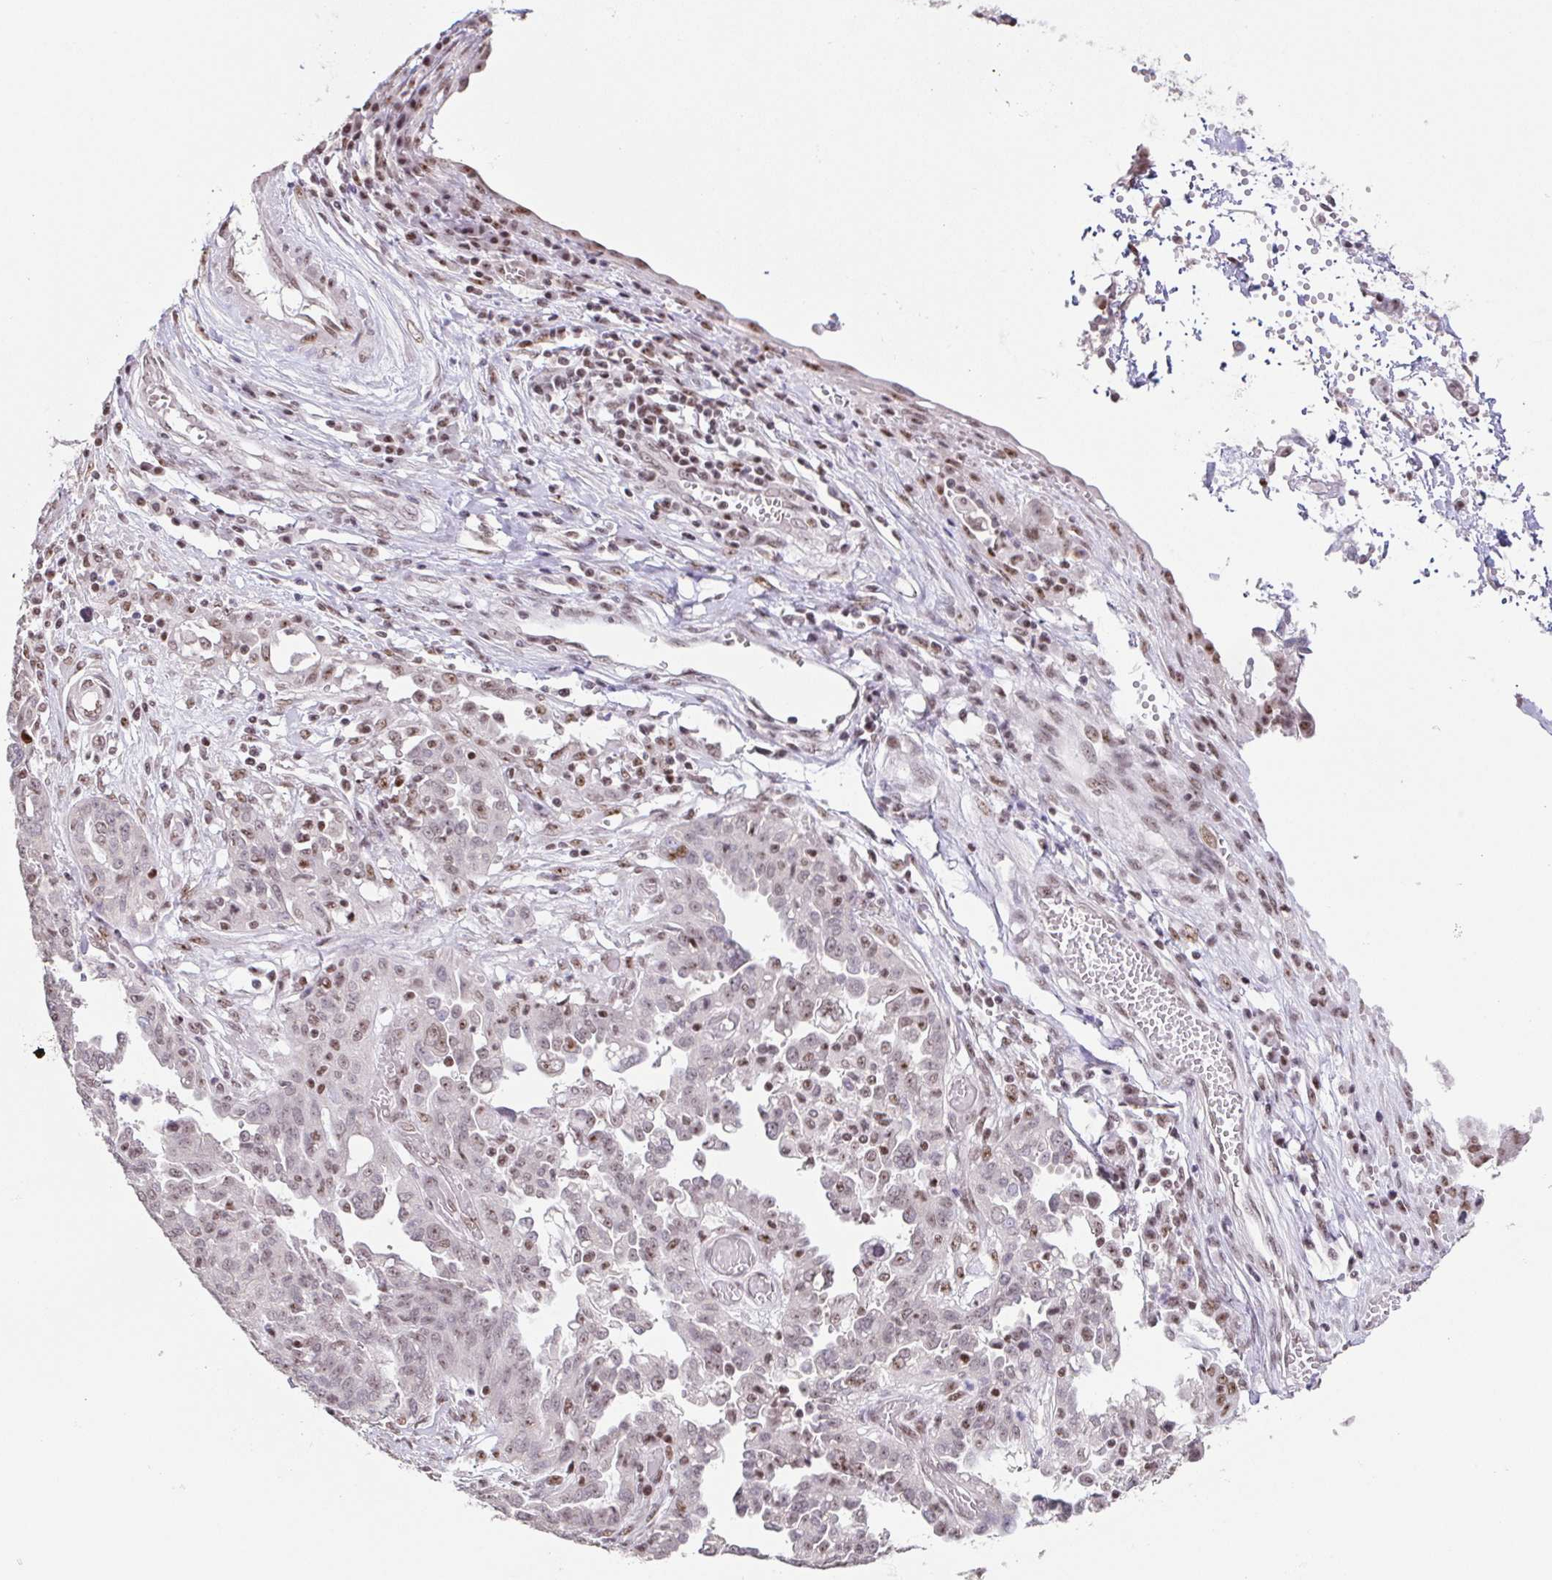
{"staining": {"intensity": "weak", "quantity": ">75%", "location": "nuclear"}, "tissue": "ovarian cancer", "cell_type": "Tumor cells", "image_type": "cancer", "snomed": [{"axis": "morphology", "description": "Cystadenocarcinoma, serous, NOS"}, {"axis": "topography", "description": "Ovary"}], "caption": "An image of human serous cystadenocarcinoma (ovarian) stained for a protein displays weak nuclear brown staining in tumor cells.", "gene": "ZNF800", "patient": {"sex": "female", "age": 67}}